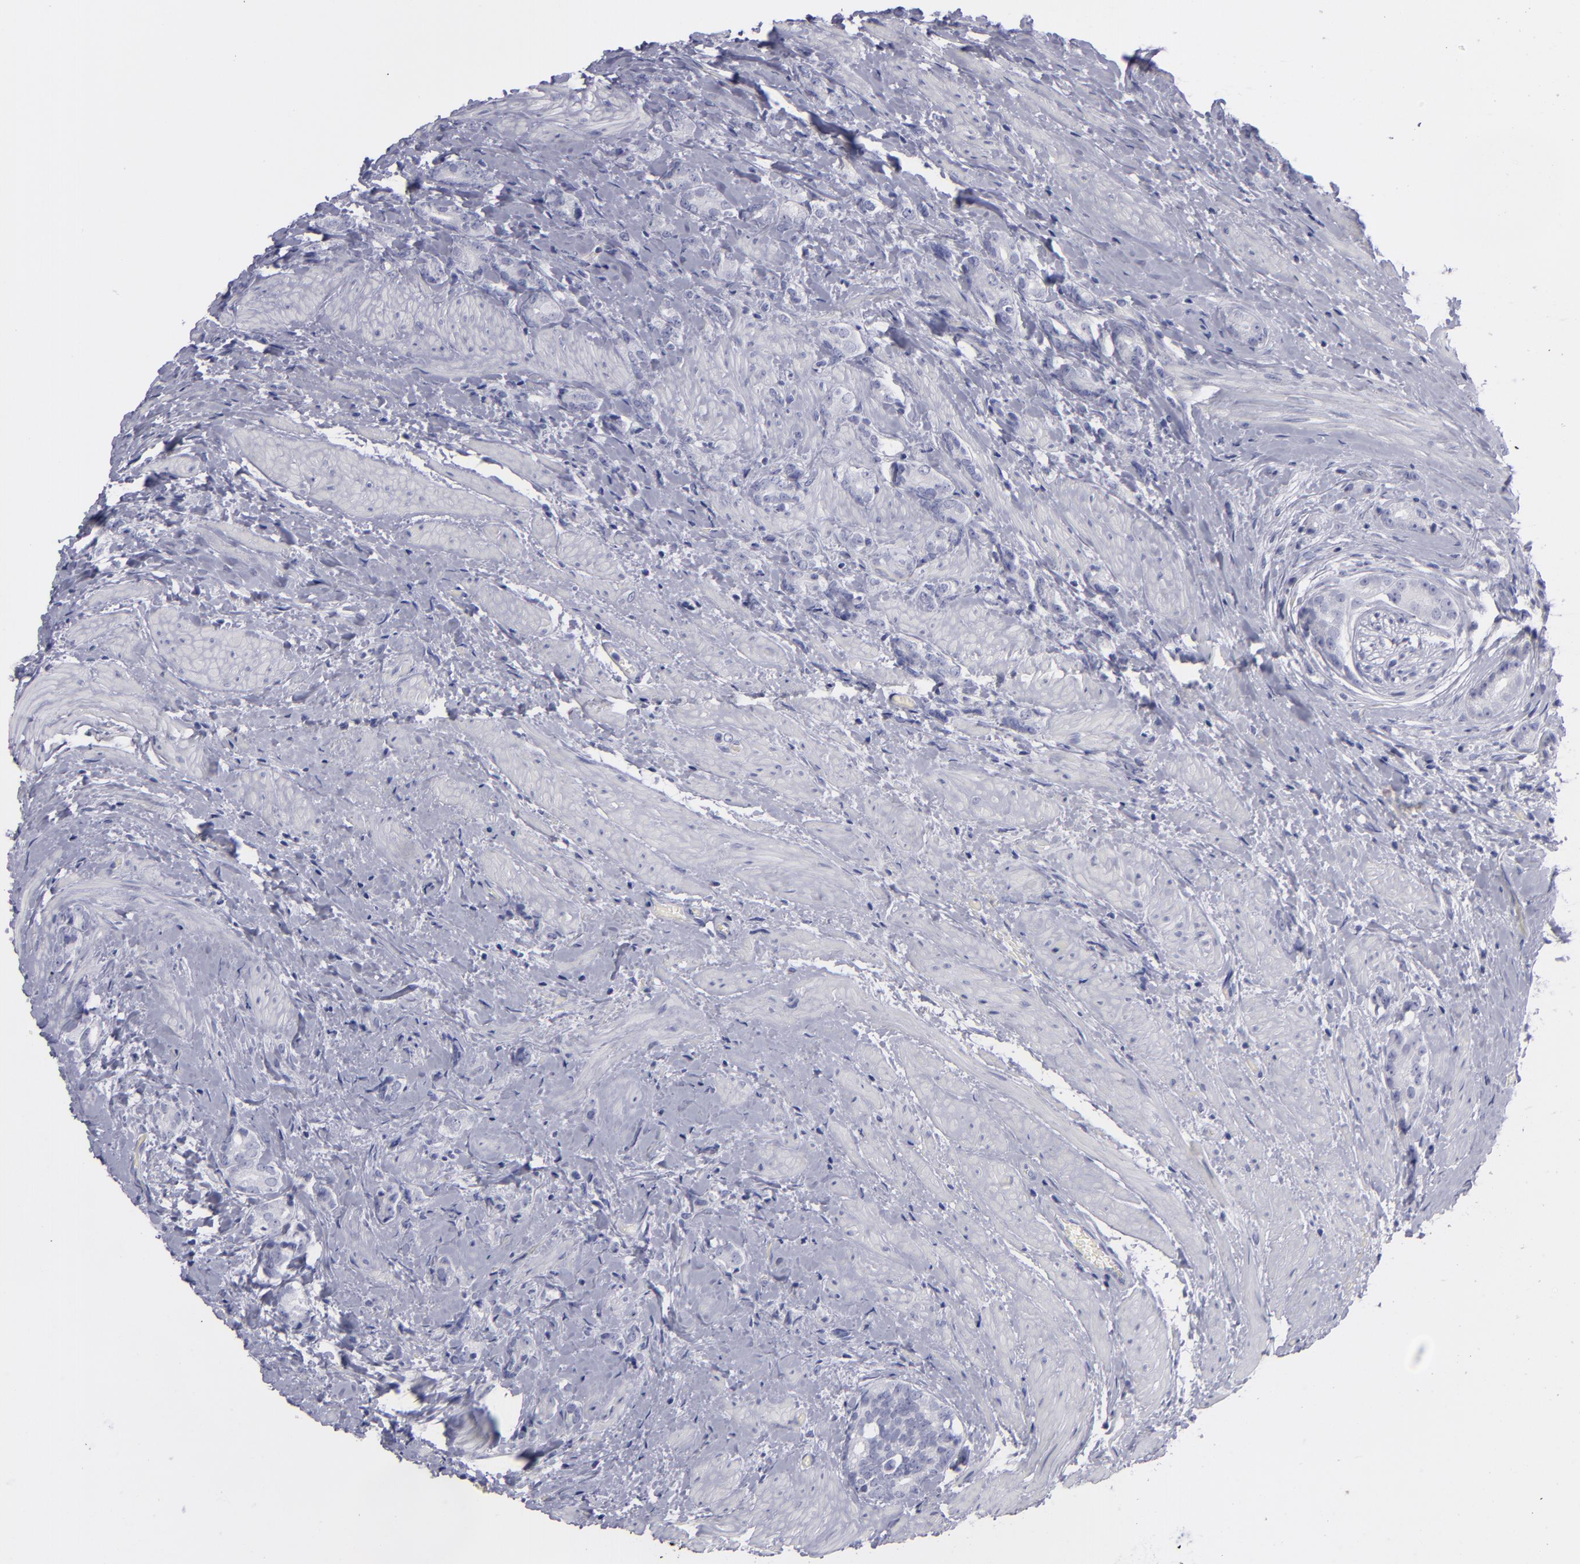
{"staining": {"intensity": "negative", "quantity": "none", "location": "none"}, "tissue": "prostate cancer", "cell_type": "Tumor cells", "image_type": "cancer", "snomed": [{"axis": "morphology", "description": "Adenocarcinoma, Medium grade"}, {"axis": "topography", "description": "Prostate"}], "caption": "High magnification brightfield microscopy of prostate medium-grade adenocarcinoma stained with DAB (brown) and counterstained with hematoxylin (blue): tumor cells show no significant expression.", "gene": "ITGB4", "patient": {"sex": "male", "age": 59}}